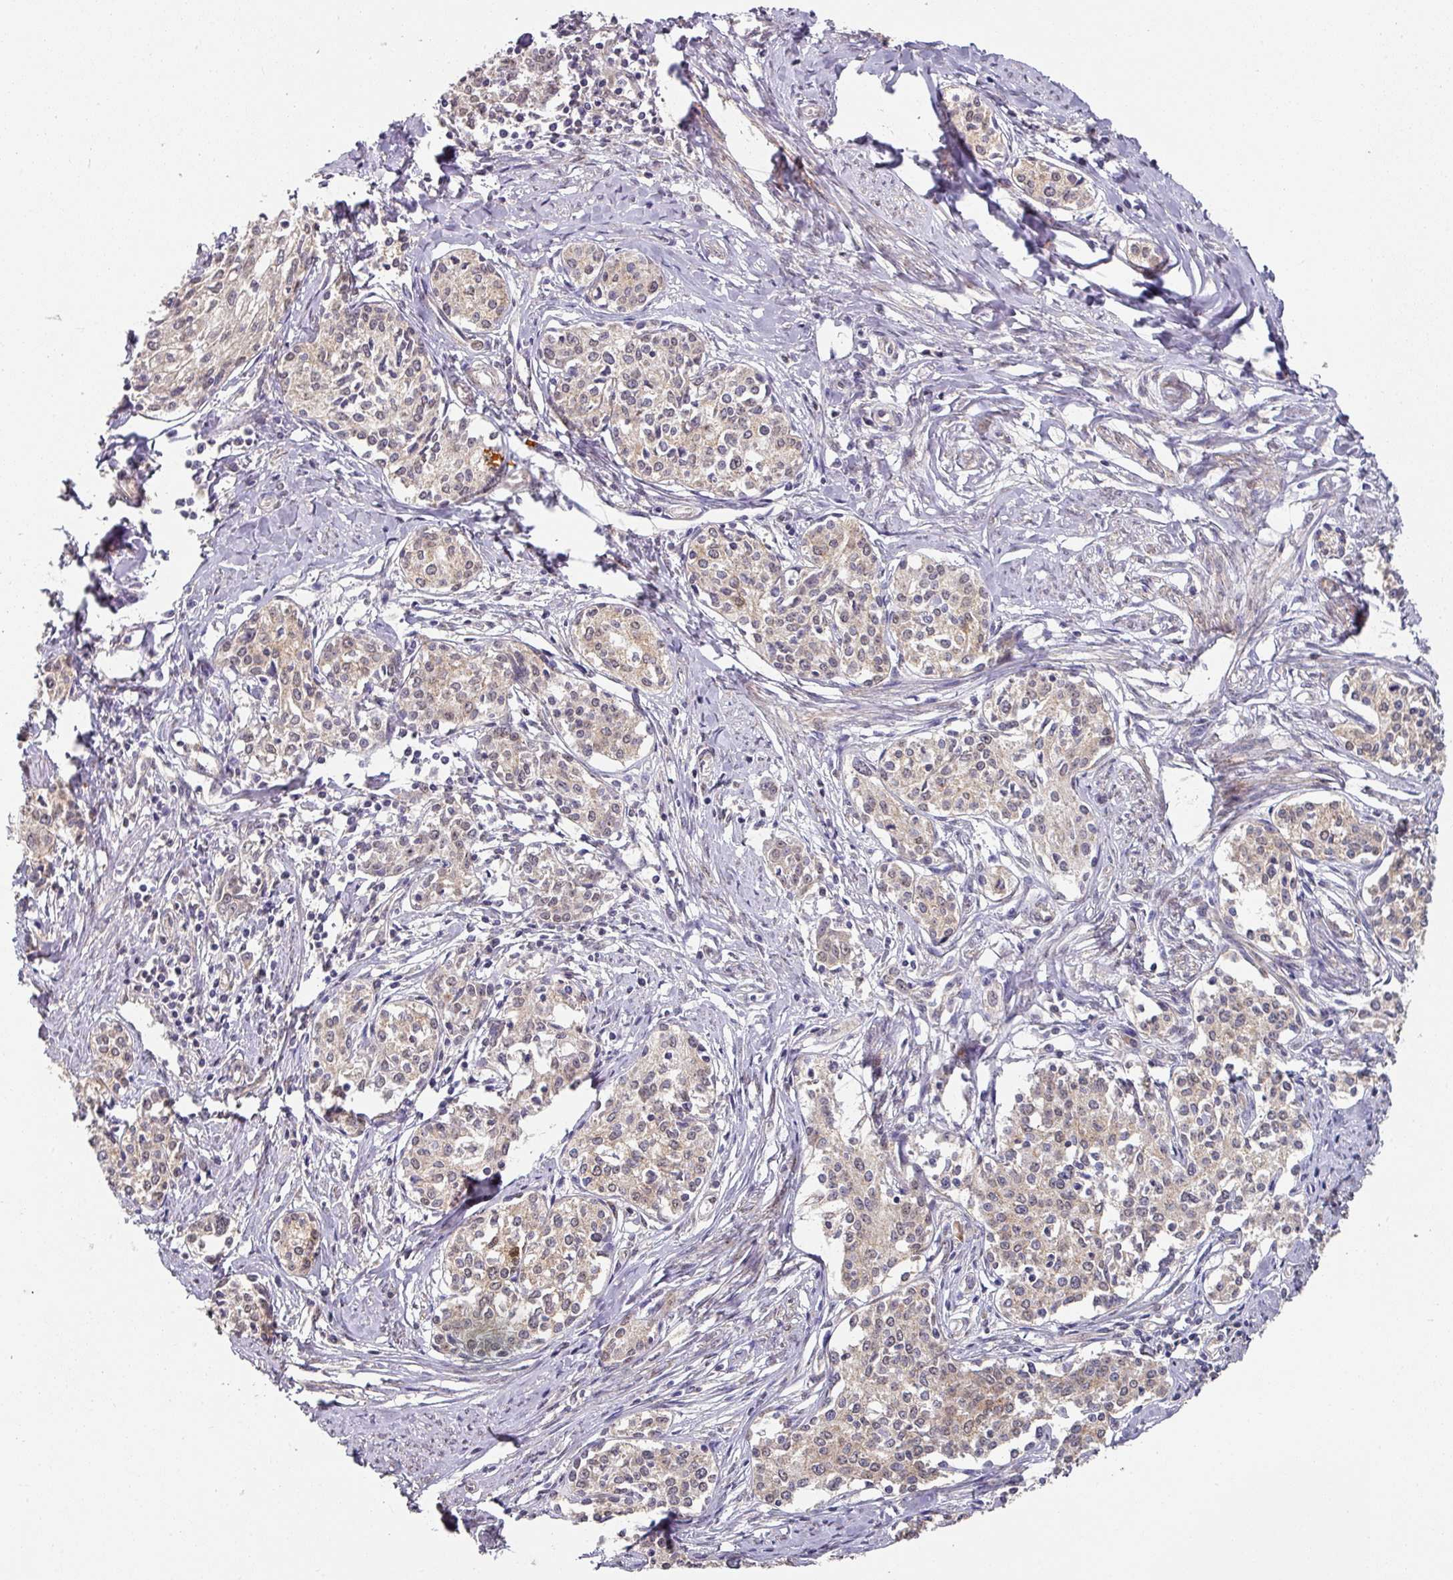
{"staining": {"intensity": "weak", "quantity": ">75%", "location": "cytoplasmic/membranous"}, "tissue": "cervical cancer", "cell_type": "Tumor cells", "image_type": "cancer", "snomed": [{"axis": "morphology", "description": "Squamous cell carcinoma, NOS"}, {"axis": "morphology", "description": "Adenocarcinoma, NOS"}, {"axis": "topography", "description": "Cervix"}], "caption": "A high-resolution photomicrograph shows immunohistochemistry (IHC) staining of cervical squamous cell carcinoma, which displays weak cytoplasmic/membranous staining in approximately >75% of tumor cells.", "gene": "EXTL3", "patient": {"sex": "female", "age": 52}}